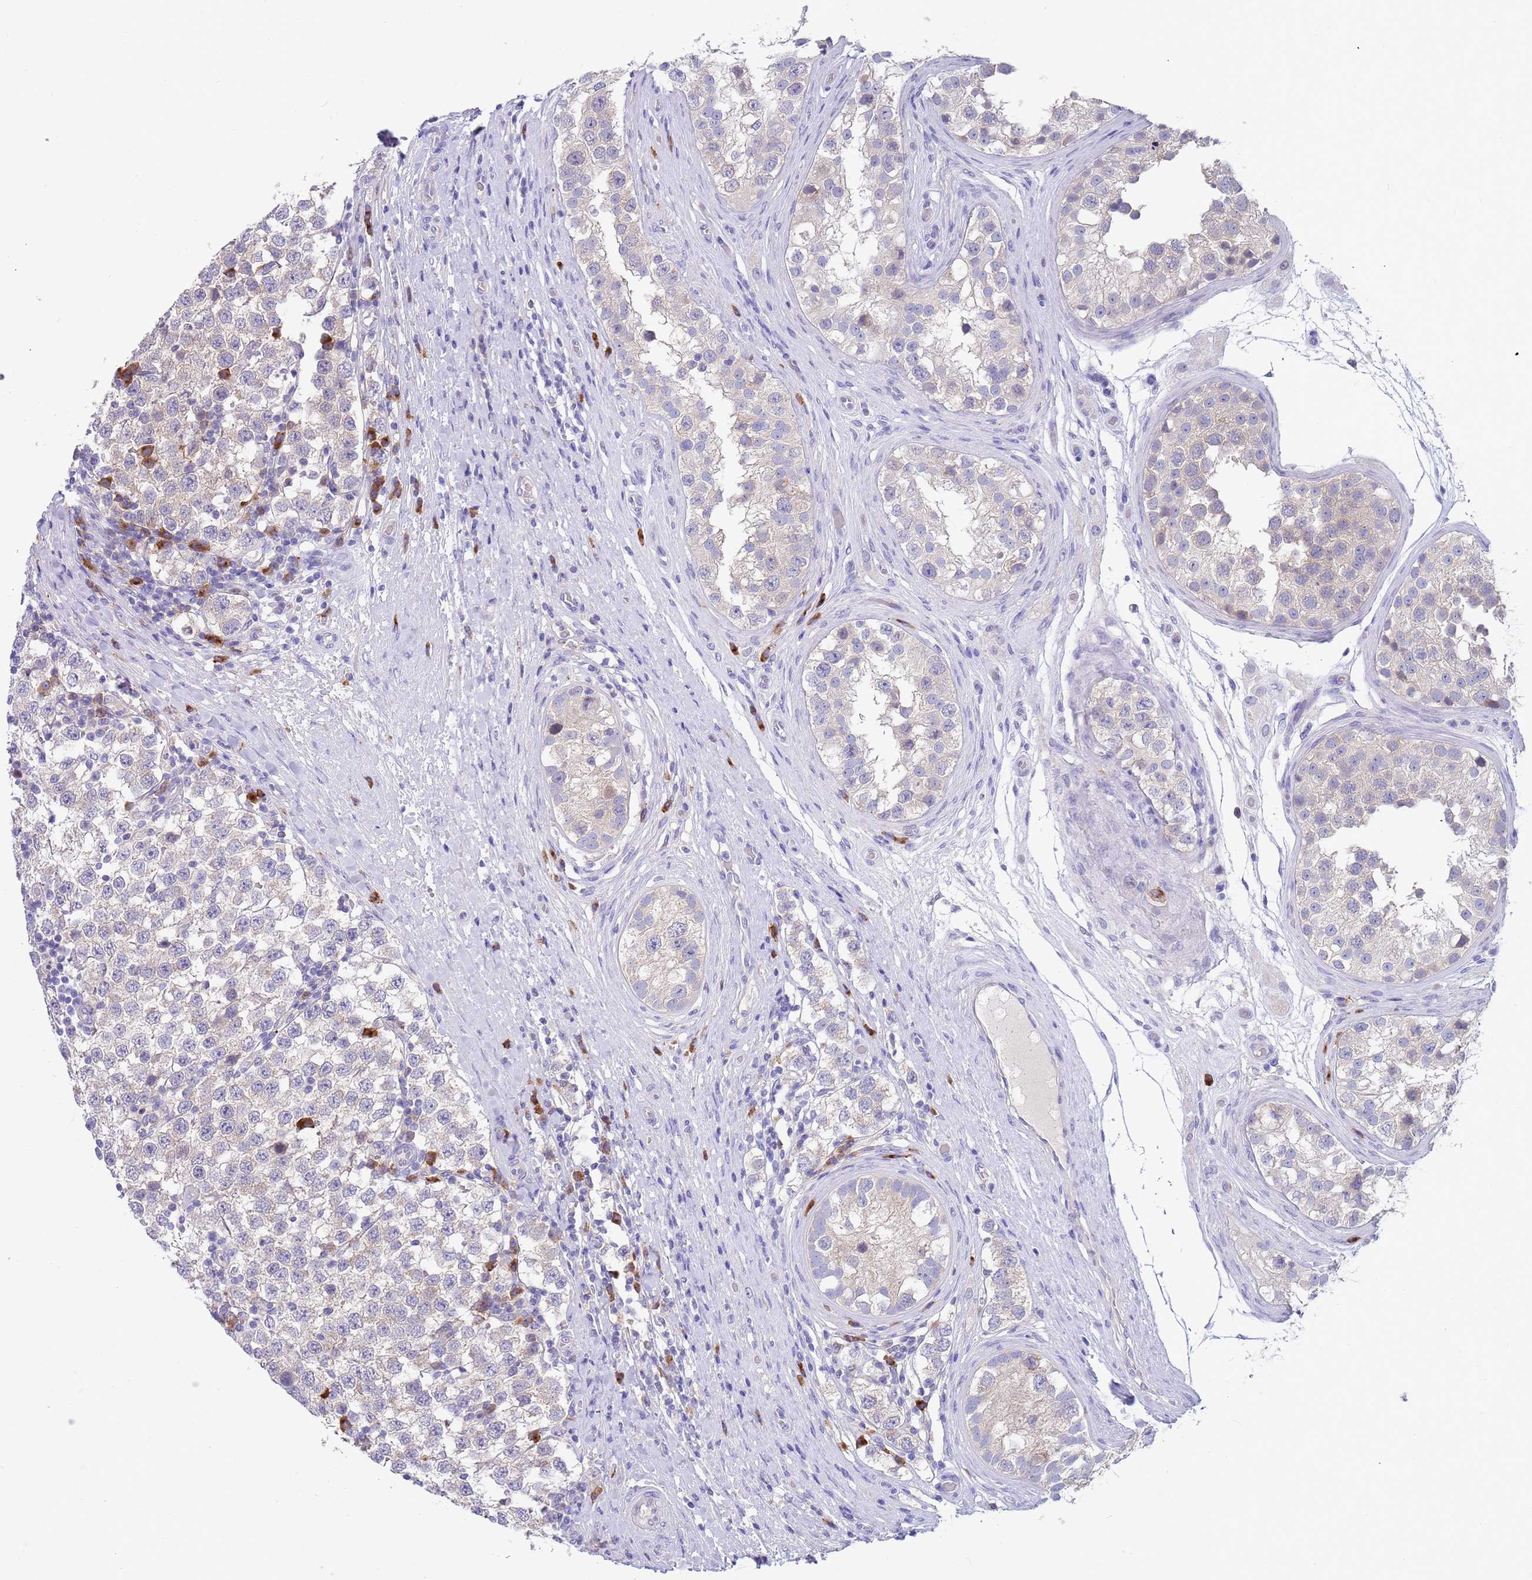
{"staining": {"intensity": "weak", "quantity": "<25%", "location": "cytoplasmic/membranous"}, "tissue": "testis cancer", "cell_type": "Tumor cells", "image_type": "cancer", "snomed": [{"axis": "morphology", "description": "Seminoma, NOS"}, {"axis": "topography", "description": "Testis"}], "caption": "A photomicrograph of seminoma (testis) stained for a protein reveals no brown staining in tumor cells.", "gene": "TYW1", "patient": {"sex": "male", "age": 34}}